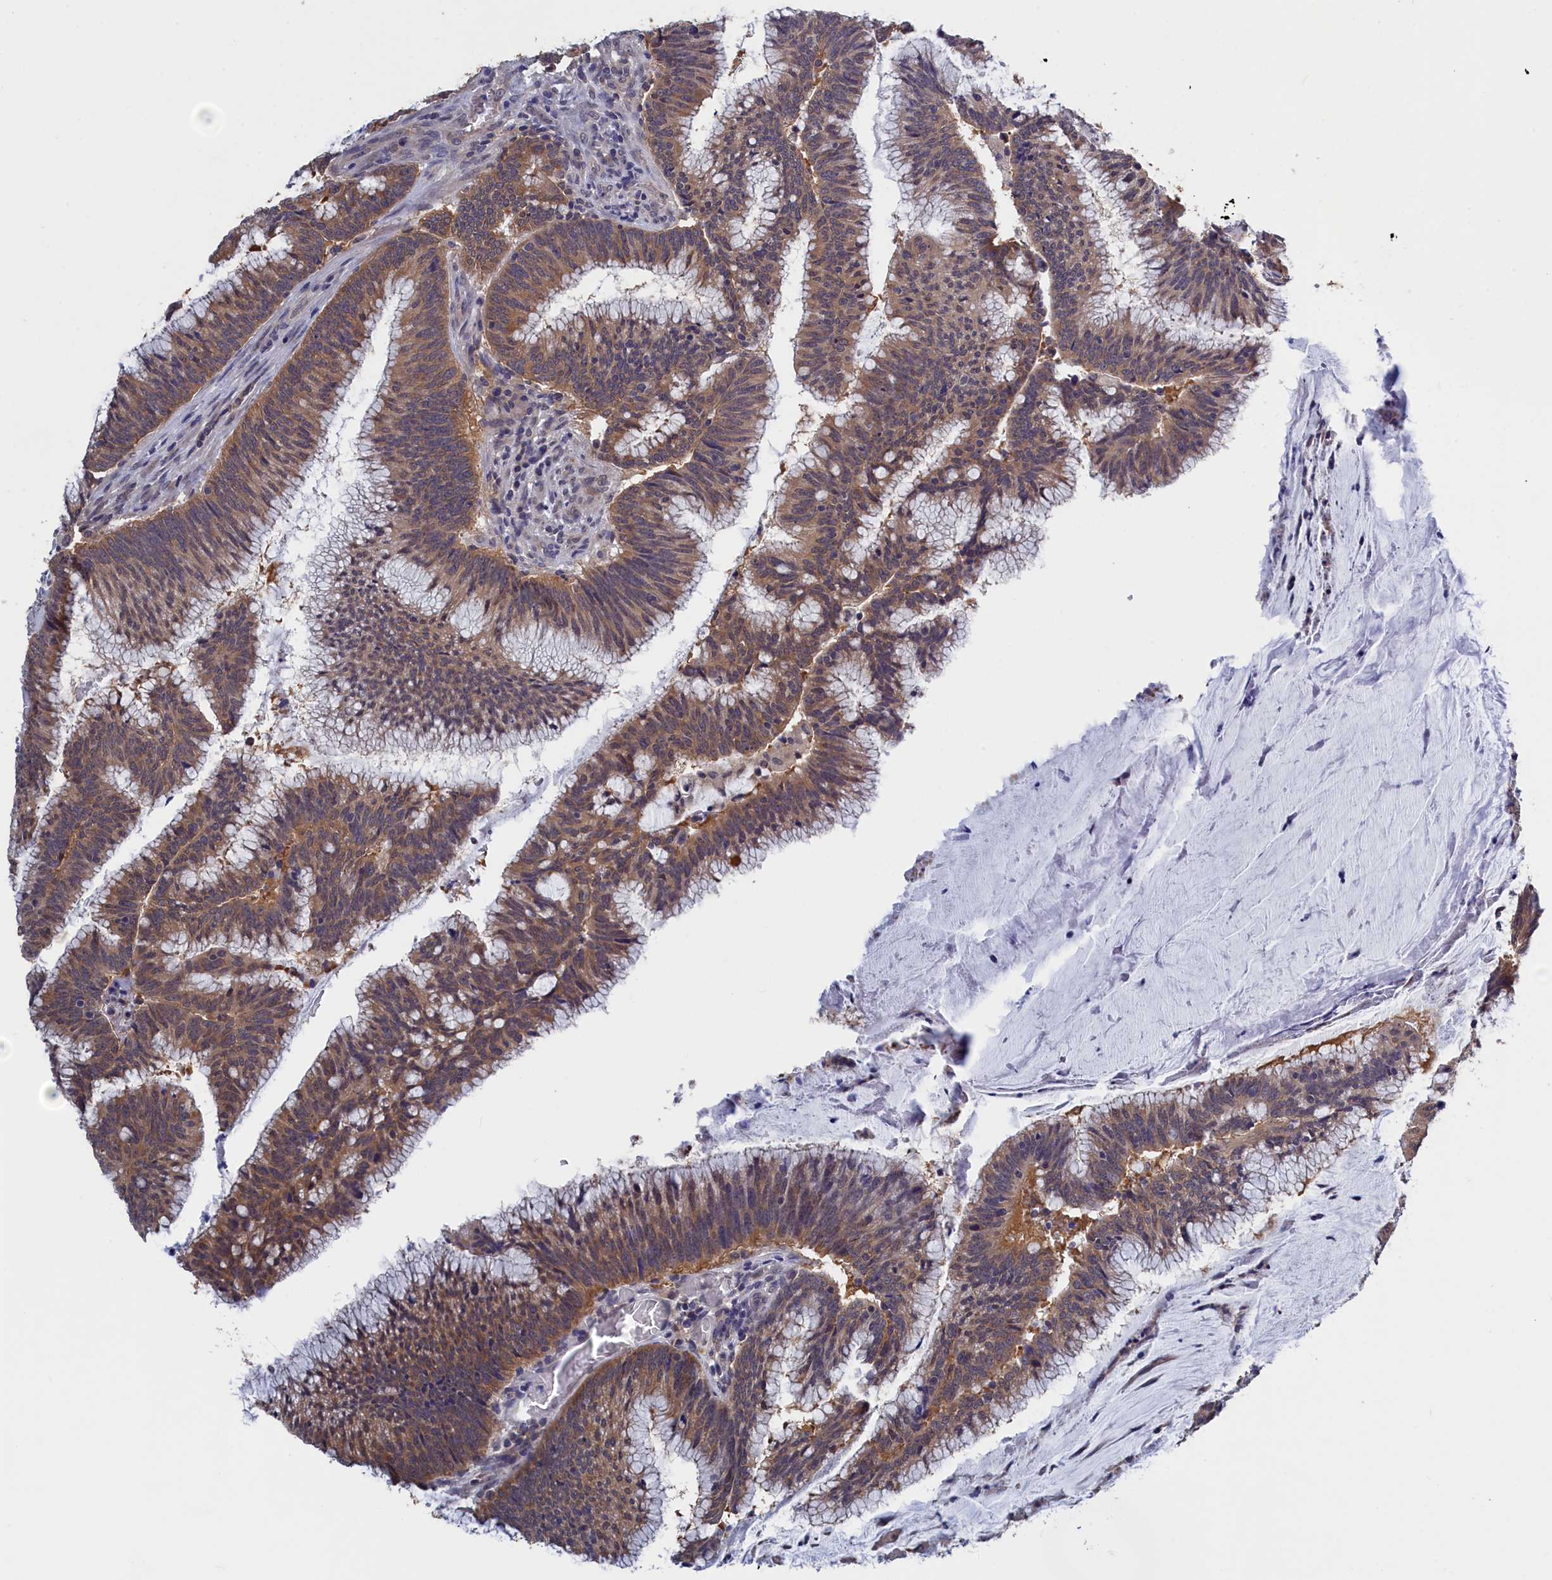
{"staining": {"intensity": "moderate", "quantity": ">75%", "location": "cytoplasmic/membranous"}, "tissue": "colorectal cancer", "cell_type": "Tumor cells", "image_type": "cancer", "snomed": [{"axis": "morphology", "description": "Adenocarcinoma, NOS"}, {"axis": "topography", "description": "Rectum"}], "caption": "A histopathology image showing moderate cytoplasmic/membranous expression in about >75% of tumor cells in adenocarcinoma (colorectal), as visualized by brown immunohistochemical staining.", "gene": "PGP", "patient": {"sex": "female", "age": 77}}